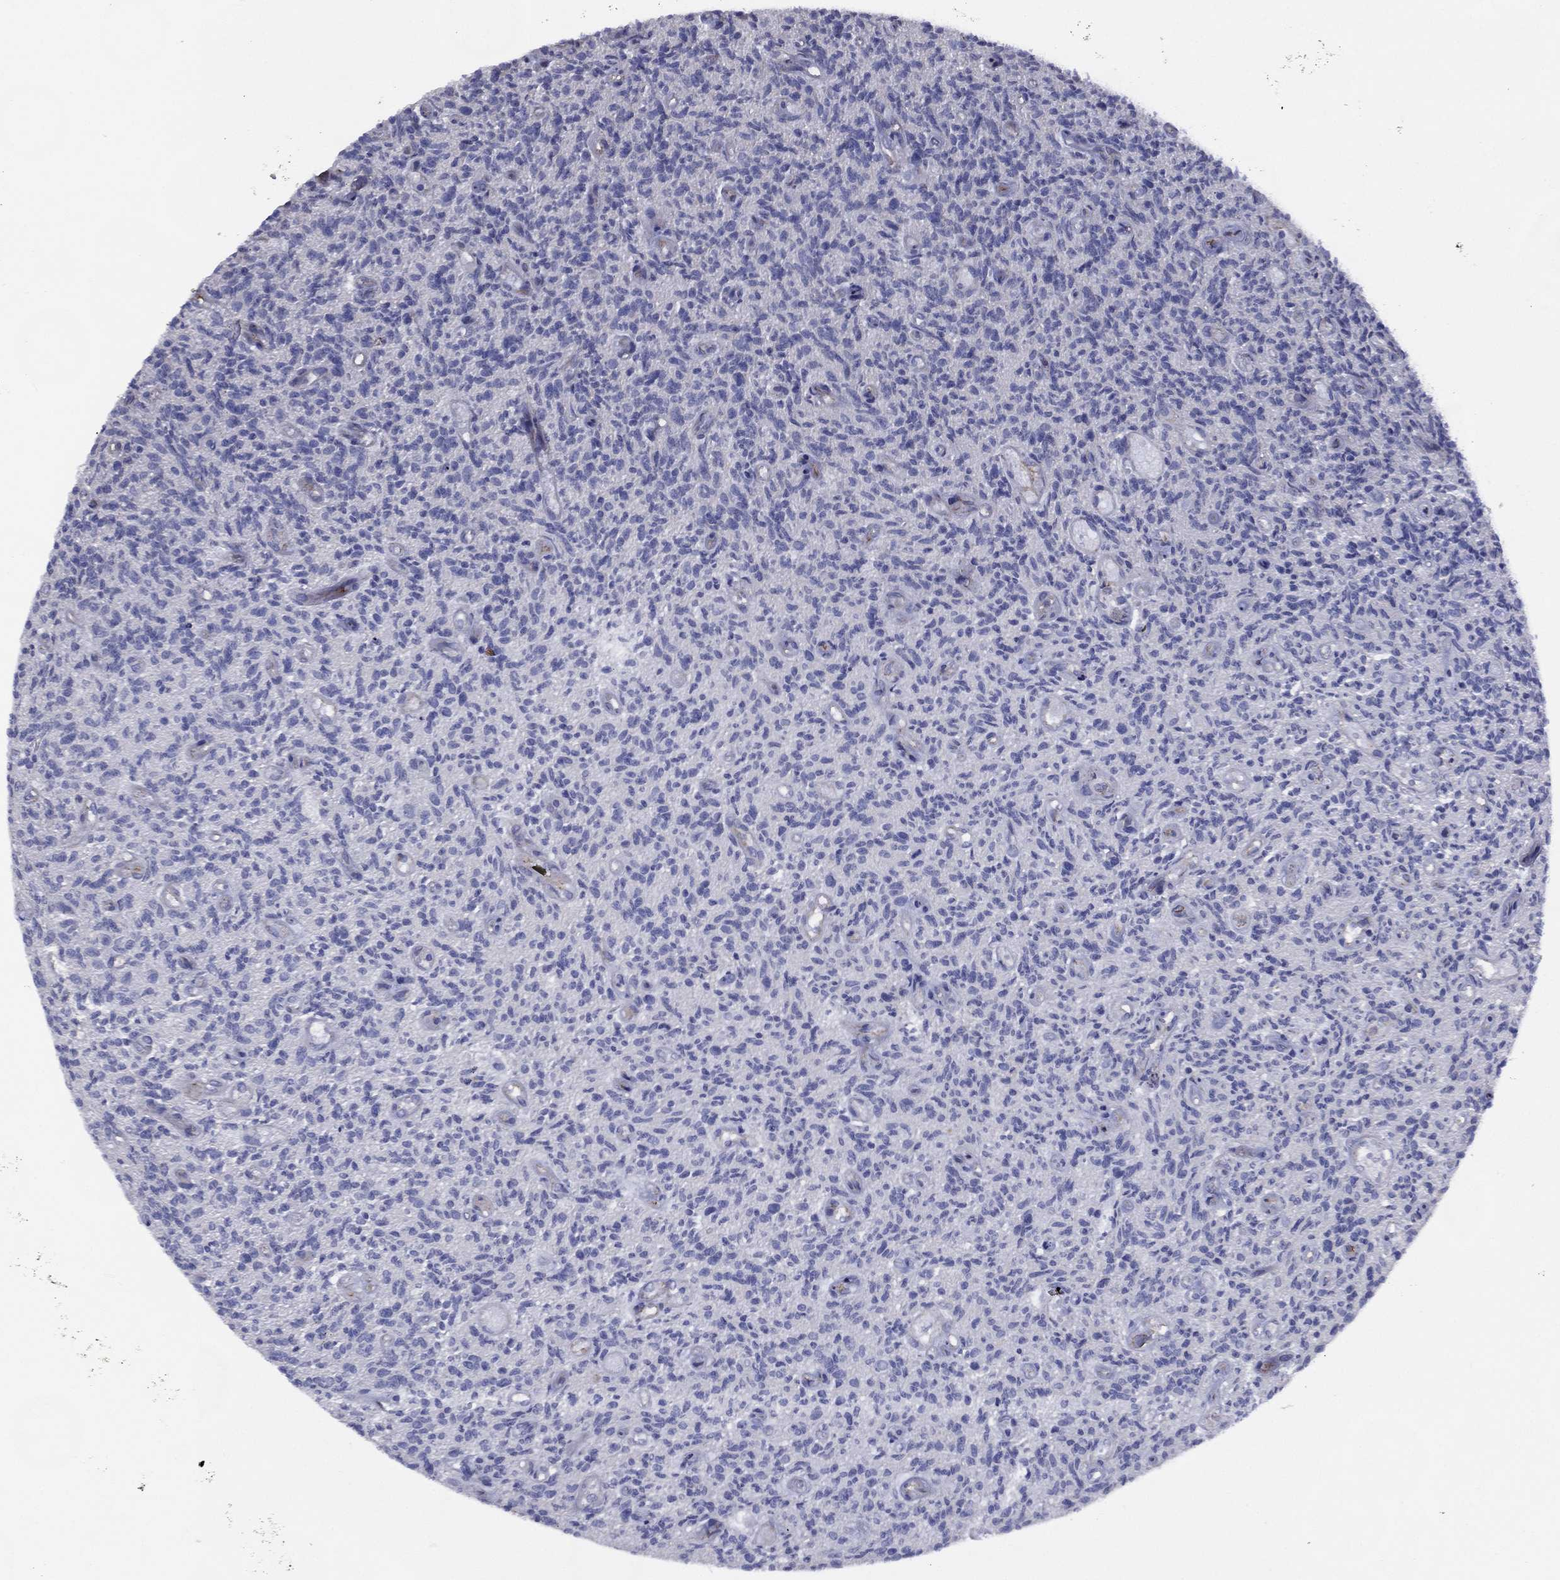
{"staining": {"intensity": "moderate", "quantity": "<25%", "location": "cytoplasmic/membranous"}, "tissue": "glioma", "cell_type": "Tumor cells", "image_type": "cancer", "snomed": [{"axis": "morphology", "description": "Glioma, malignant, High grade"}, {"axis": "topography", "description": "Brain"}], "caption": "Glioma stained with a brown dye reveals moderate cytoplasmic/membranous positive positivity in approximately <25% of tumor cells.", "gene": "ZNF223", "patient": {"sex": "male", "age": 64}}